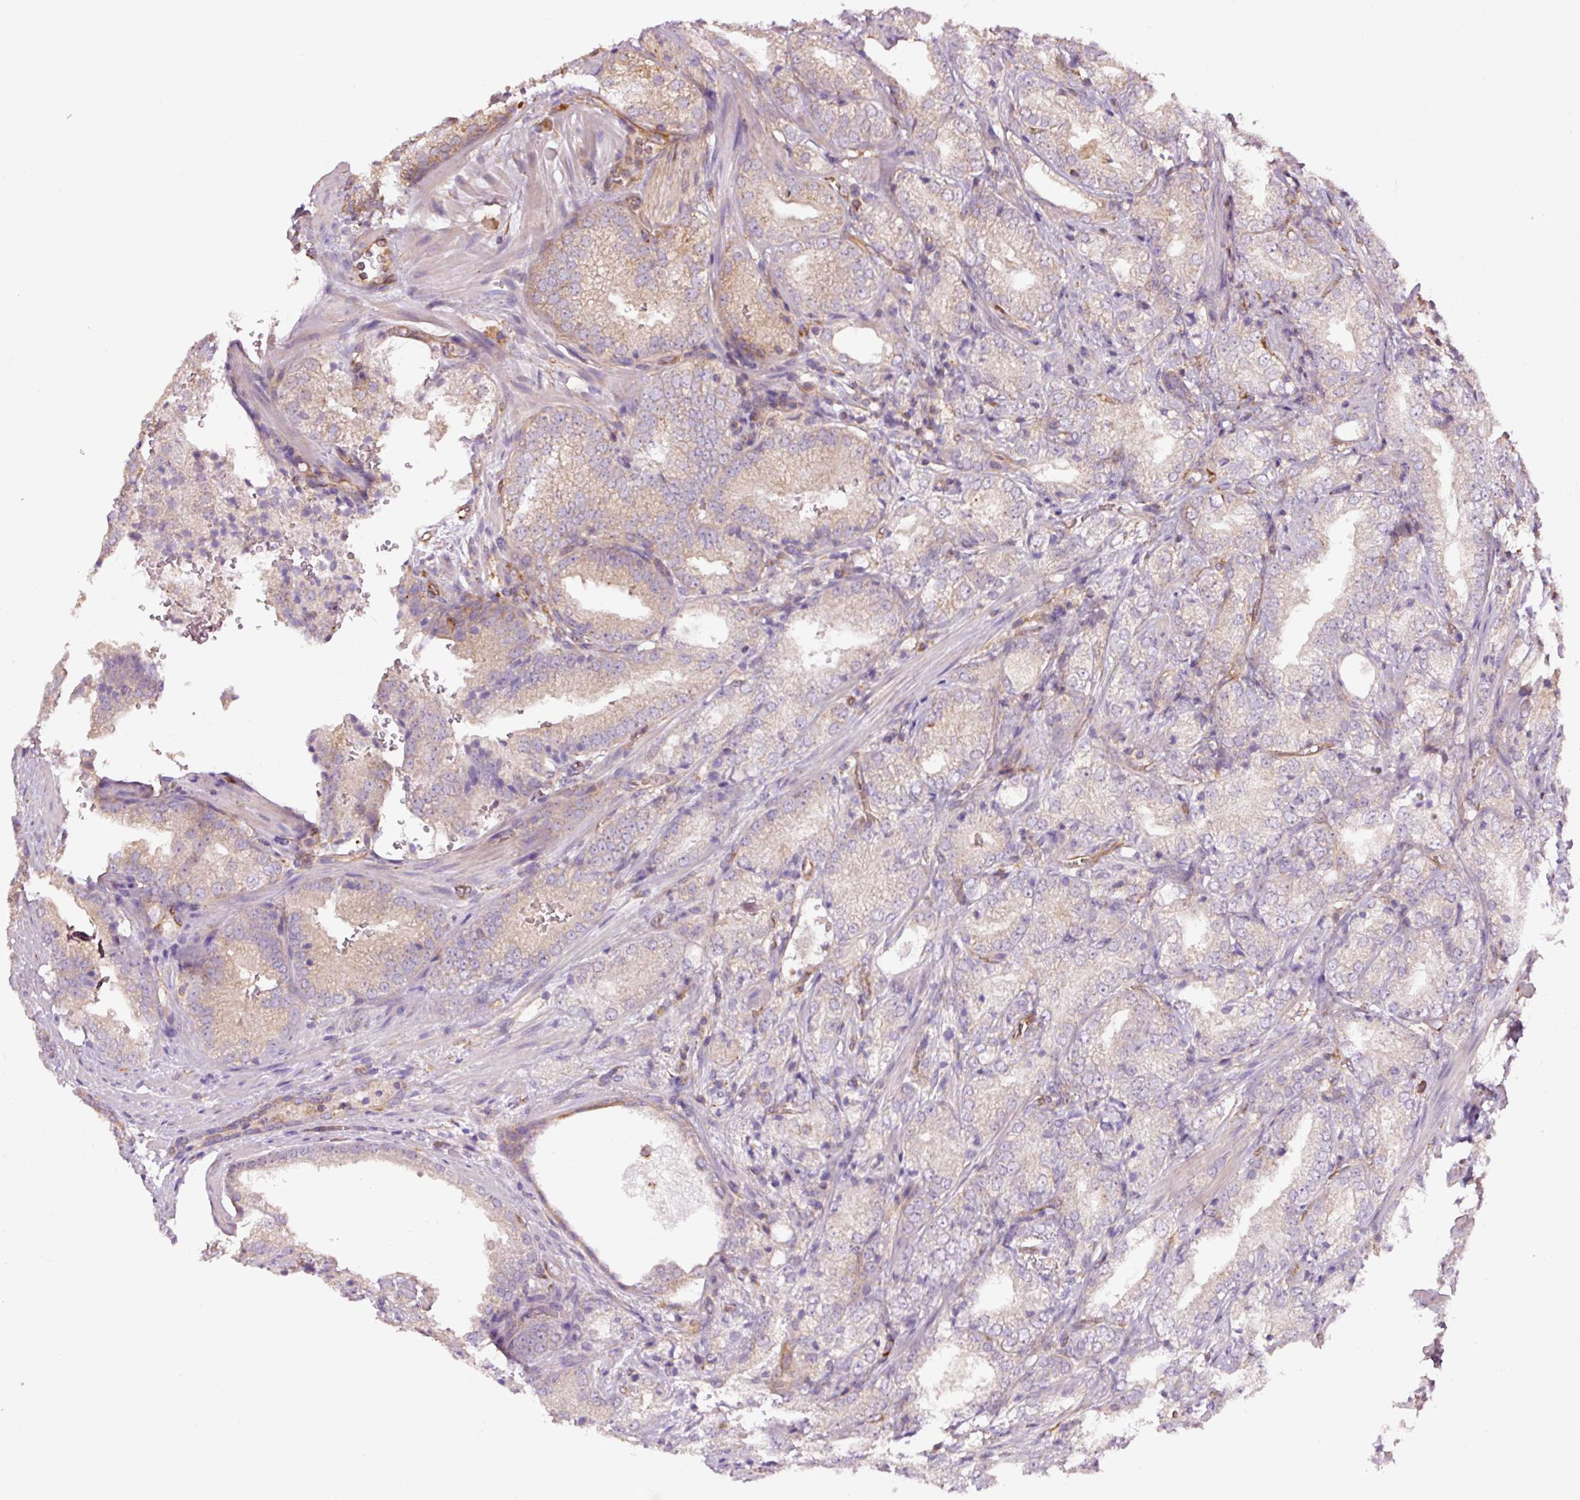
{"staining": {"intensity": "weak", "quantity": "<25%", "location": "cytoplasmic/membranous"}, "tissue": "prostate cancer", "cell_type": "Tumor cells", "image_type": "cancer", "snomed": [{"axis": "morphology", "description": "Adenocarcinoma, High grade"}, {"axis": "topography", "description": "Prostate"}], "caption": "Immunohistochemistry of human prostate high-grade adenocarcinoma shows no positivity in tumor cells.", "gene": "PCK2", "patient": {"sex": "male", "age": 63}}